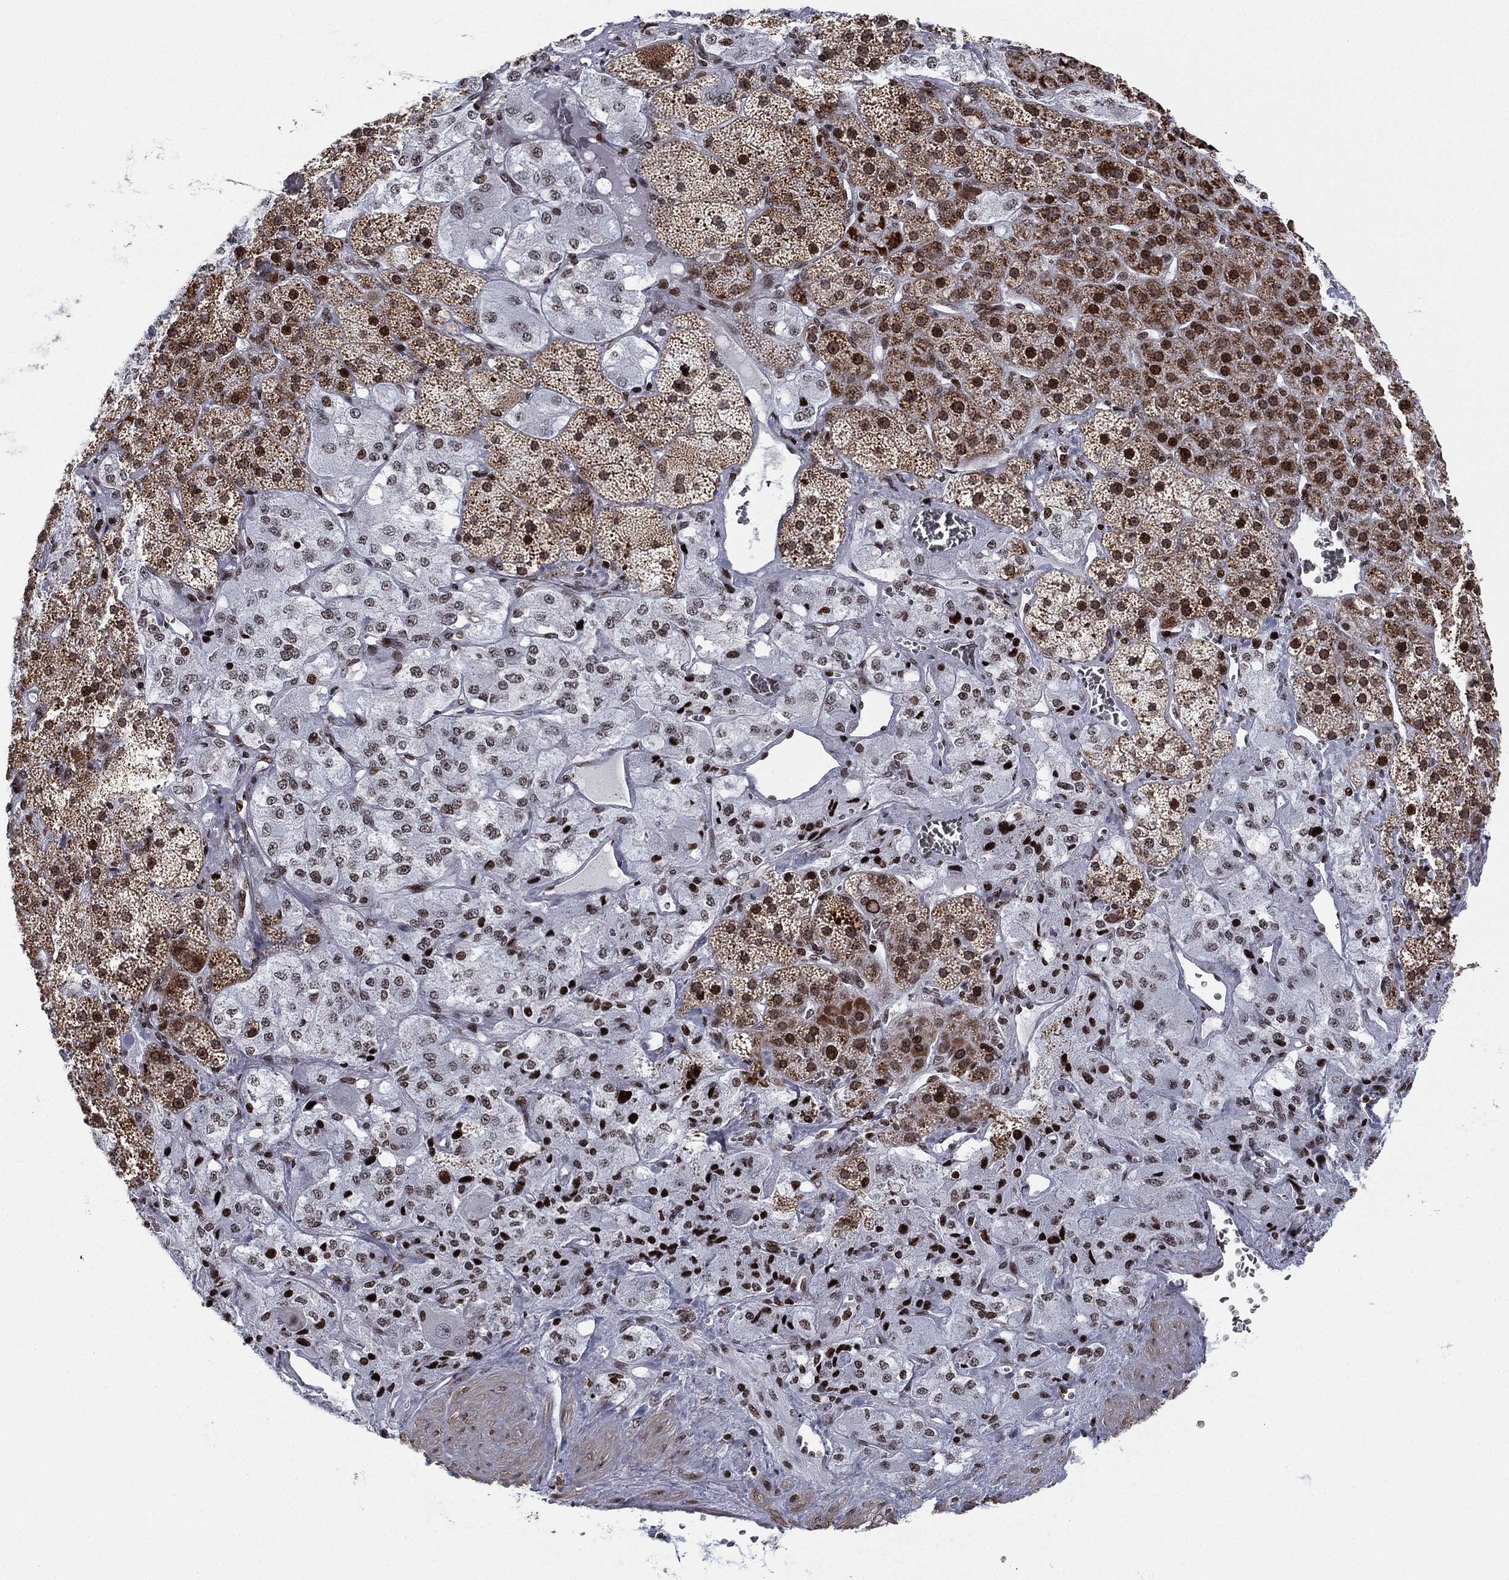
{"staining": {"intensity": "strong", "quantity": "25%-75%", "location": "nuclear"}, "tissue": "adrenal gland", "cell_type": "Glandular cells", "image_type": "normal", "snomed": [{"axis": "morphology", "description": "Normal tissue, NOS"}, {"axis": "topography", "description": "Adrenal gland"}], "caption": "Immunohistochemistry (IHC) photomicrograph of unremarkable adrenal gland stained for a protein (brown), which exhibits high levels of strong nuclear expression in approximately 25%-75% of glandular cells.", "gene": "MFSD14A", "patient": {"sex": "male", "age": 57}}